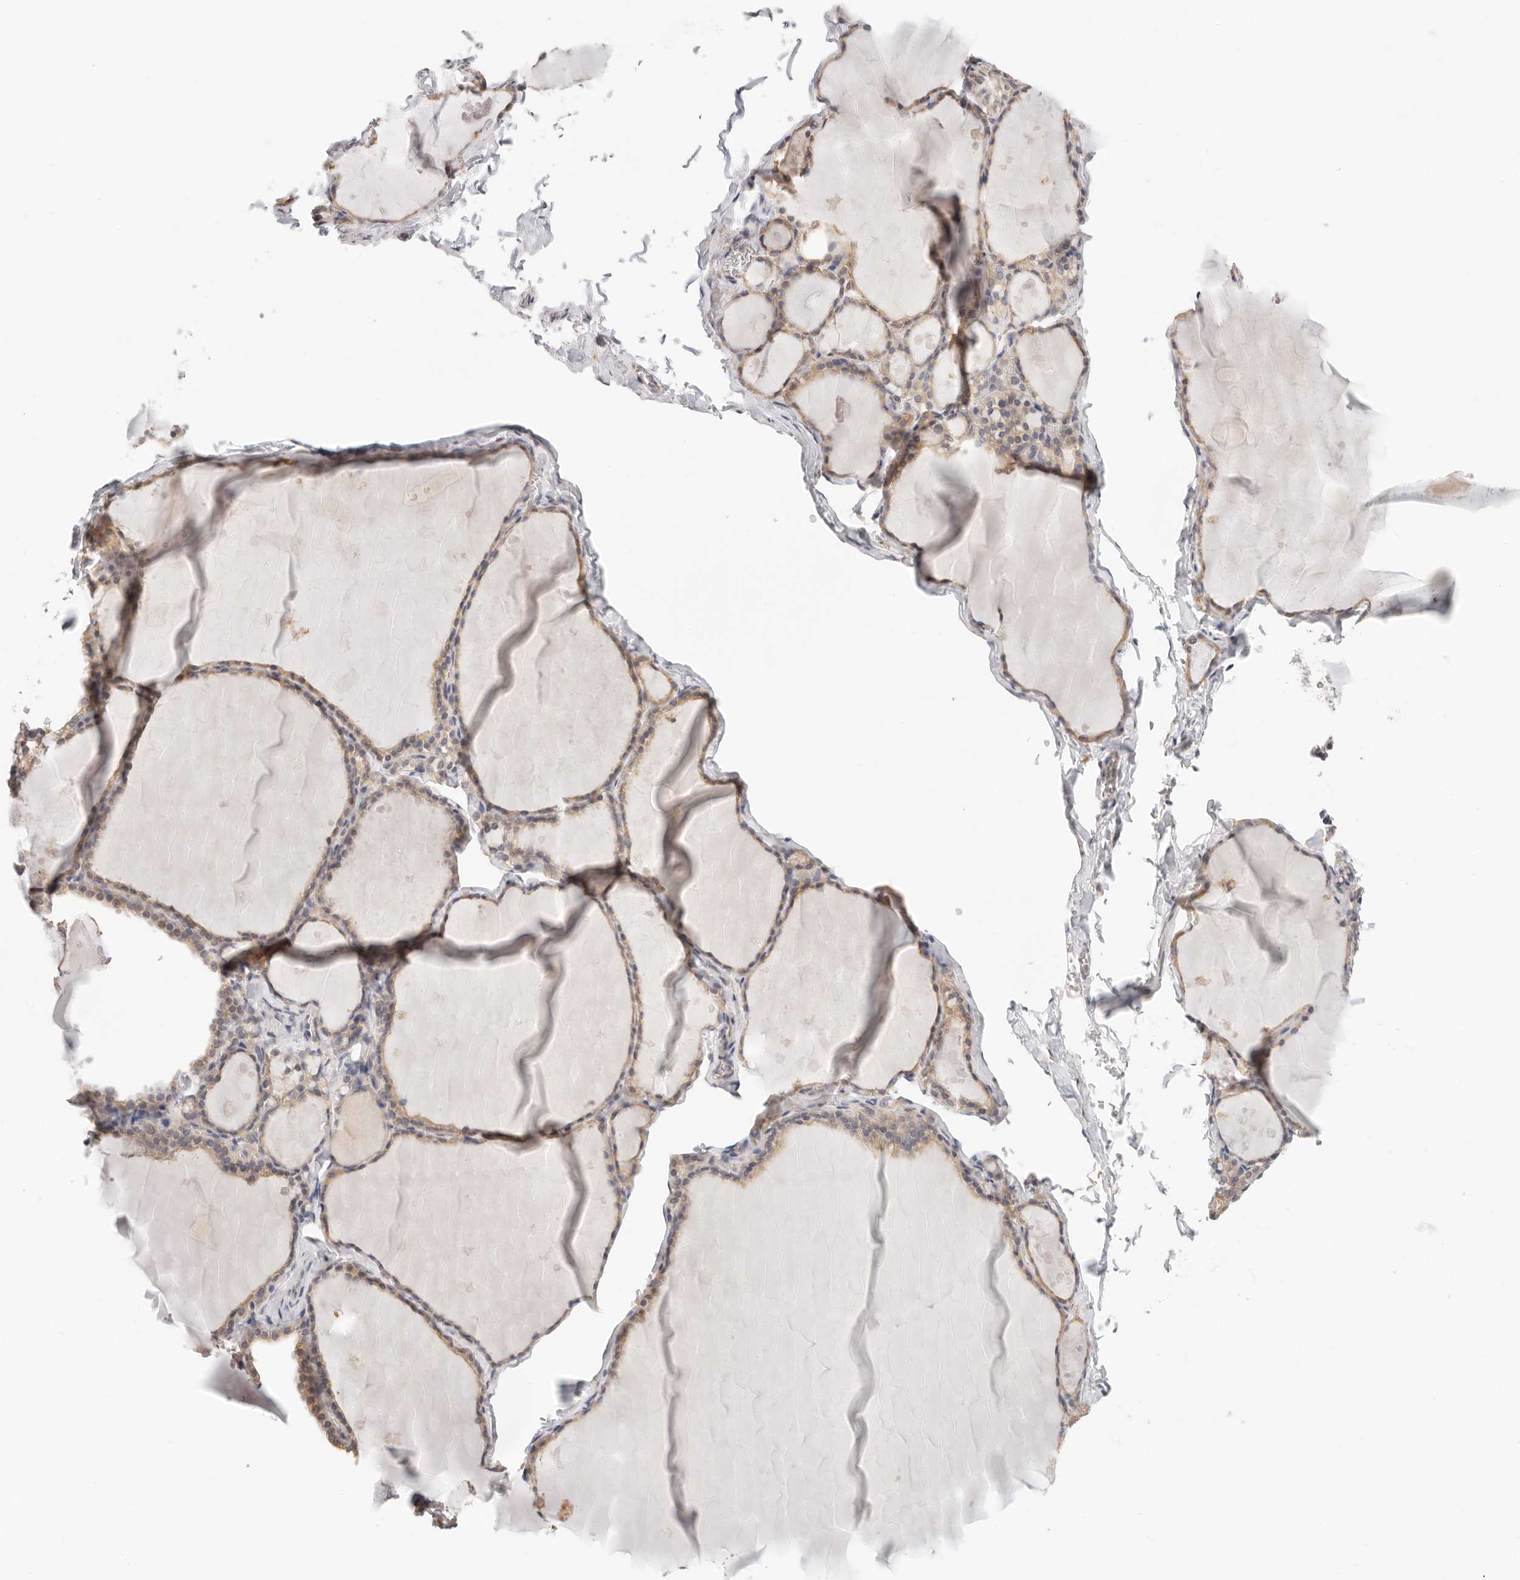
{"staining": {"intensity": "weak", "quantity": ">75%", "location": "cytoplasmic/membranous"}, "tissue": "thyroid gland", "cell_type": "Glandular cells", "image_type": "normal", "snomed": [{"axis": "morphology", "description": "Normal tissue, NOS"}, {"axis": "topography", "description": "Thyroid gland"}], "caption": "Immunohistochemistry (DAB) staining of benign human thyroid gland reveals weak cytoplasmic/membranous protein positivity in about >75% of glandular cells. (Stains: DAB (3,3'-diaminobenzidine) in brown, nuclei in blue, Microscopy: brightfield microscopy at high magnification).", "gene": "AFDN", "patient": {"sex": "male", "age": 56}}